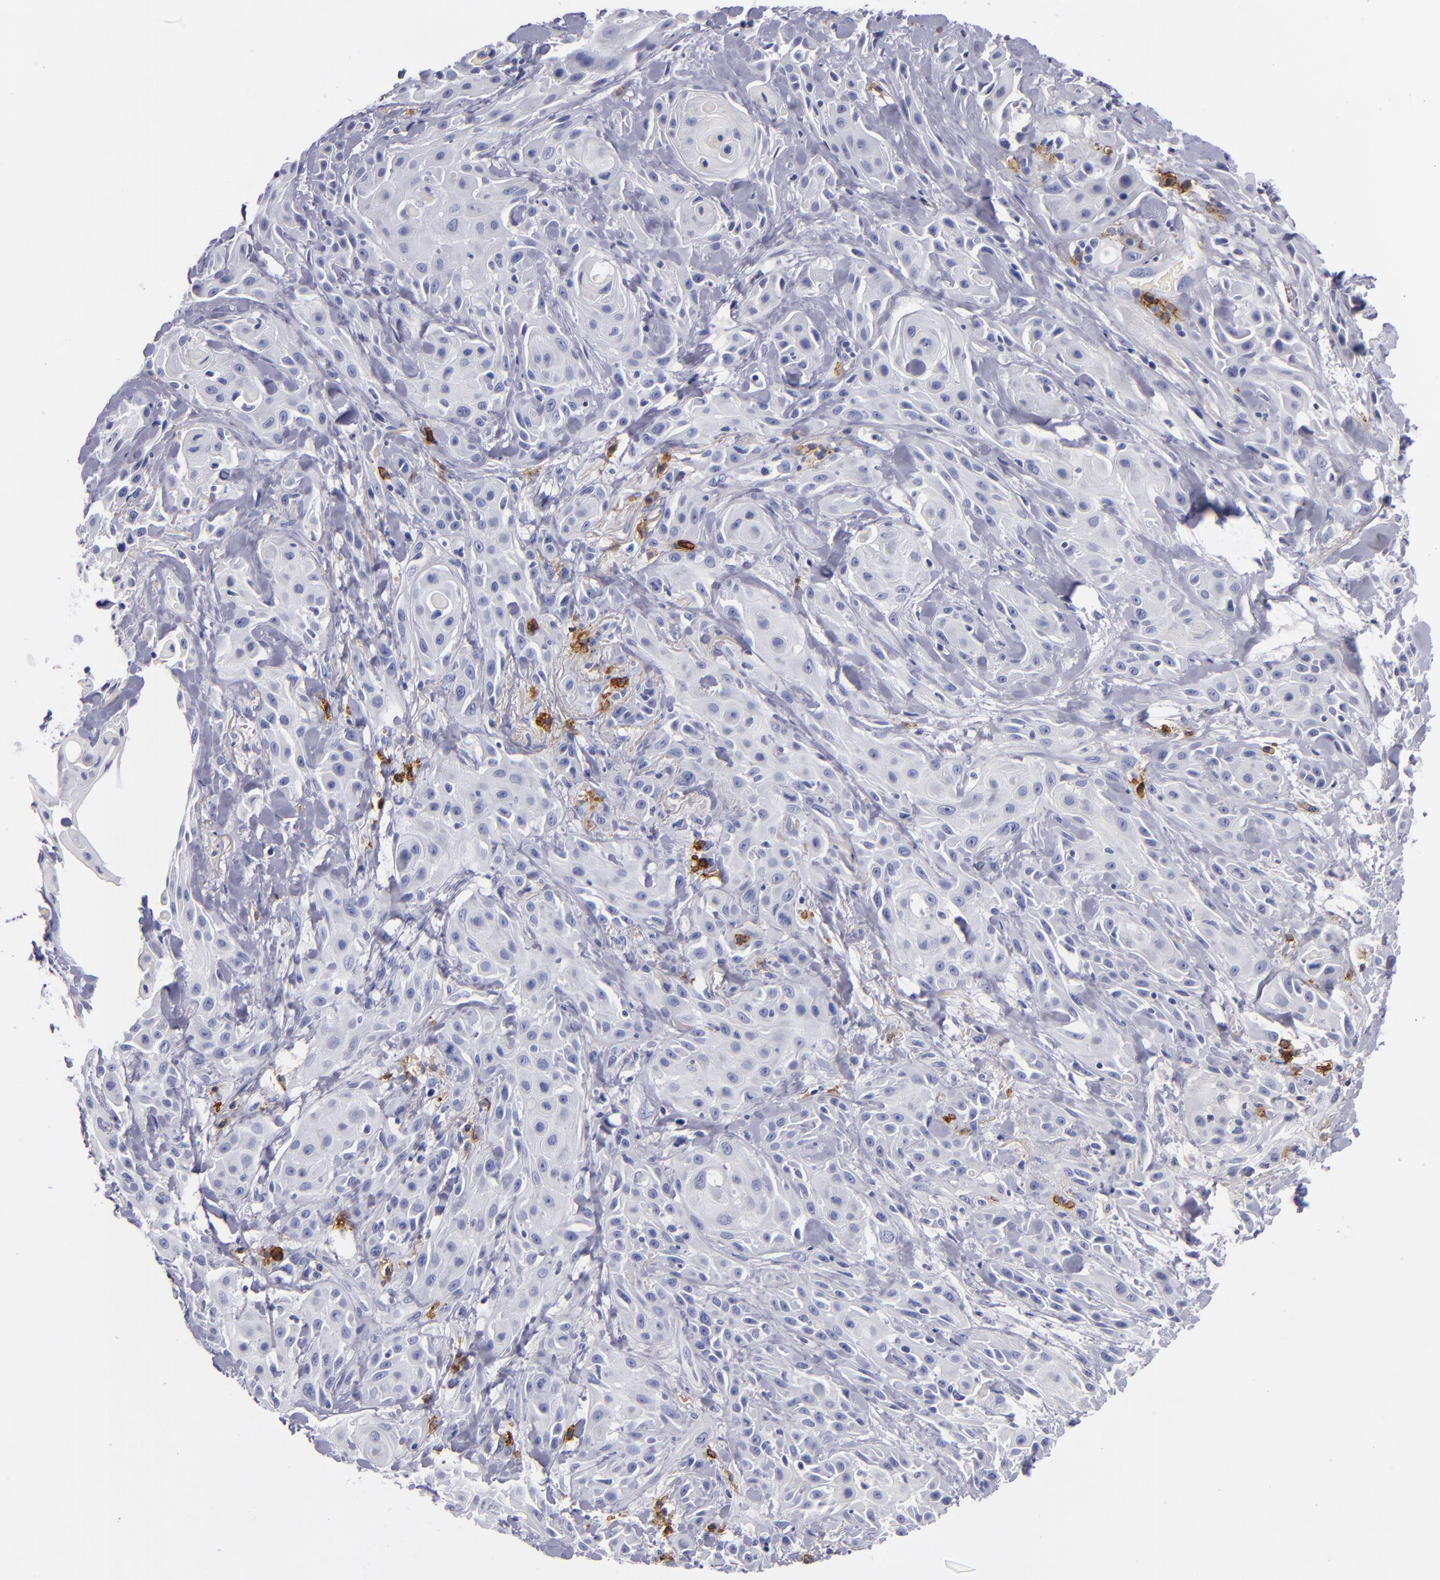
{"staining": {"intensity": "negative", "quantity": "none", "location": "none"}, "tissue": "skin cancer", "cell_type": "Tumor cells", "image_type": "cancer", "snomed": [{"axis": "morphology", "description": "Squamous cell carcinoma, NOS"}, {"axis": "topography", "description": "Skin"}, {"axis": "topography", "description": "Anal"}], "caption": "Tumor cells show no significant positivity in skin squamous cell carcinoma. Nuclei are stained in blue.", "gene": "CD38", "patient": {"sex": "male", "age": 64}}